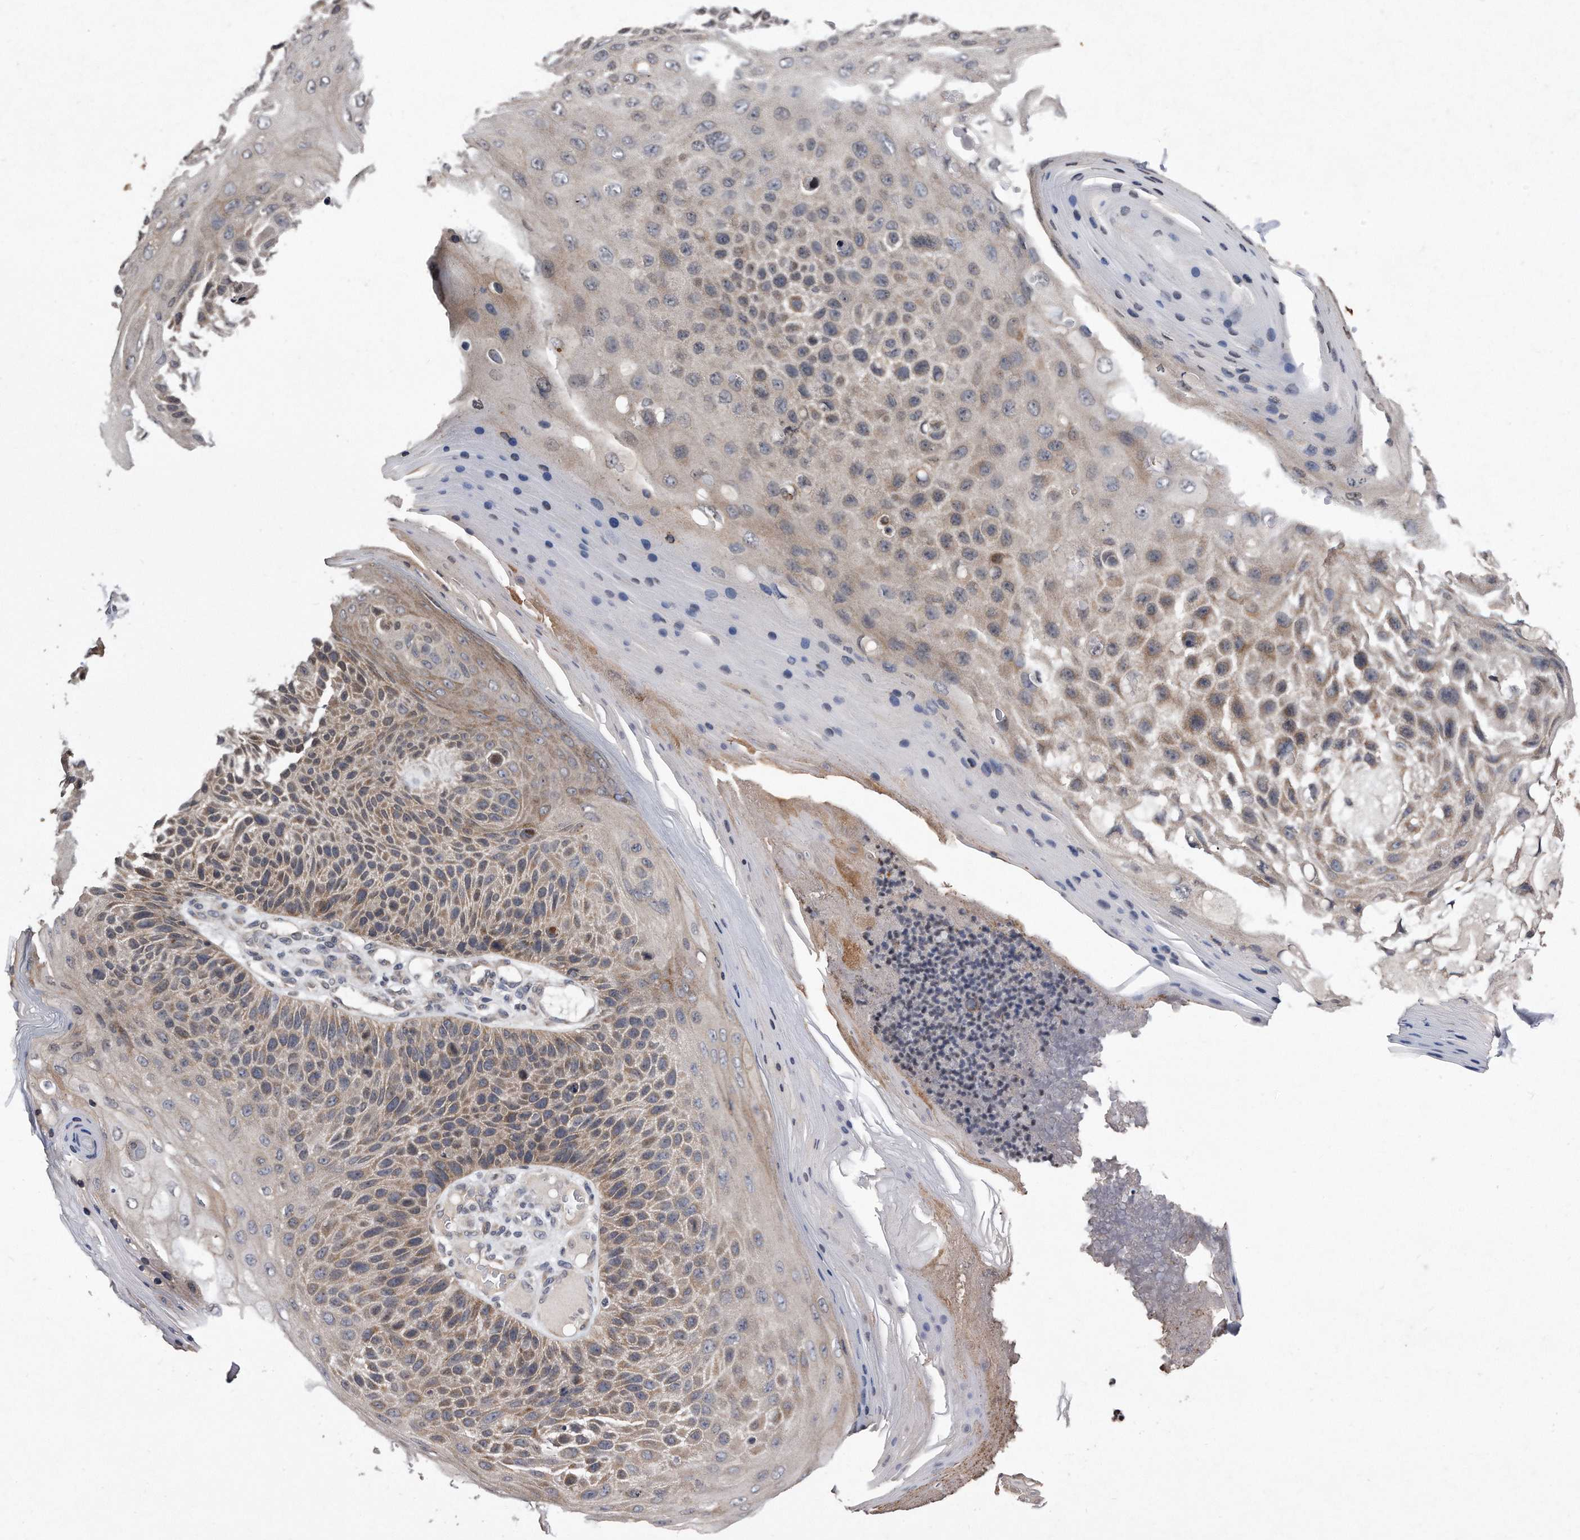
{"staining": {"intensity": "weak", "quantity": ">75%", "location": "cytoplasmic/membranous"}, "tissue": "skin cancer", "cell_type": "Tumor cells", "image_type": "cancer", "snomed": [{"axis": "morphology", "description": "Squamous cell carcinoma, NOS"}, {"axis": "topography", "description": "Skin"}], "caption": "Immunohistochemical staining of human skin cancer (squamous cell carcinoma) exhibits low levels of weak cytoplasmic/membranous positivity in approximately >75% of tumor cells. (DAB (3,3'-diaminobenzidine) = brown stain, brightfield microscopy at high magnification).", "gene": "DAB1", "patient": {"sex": "female", "age": 88}}